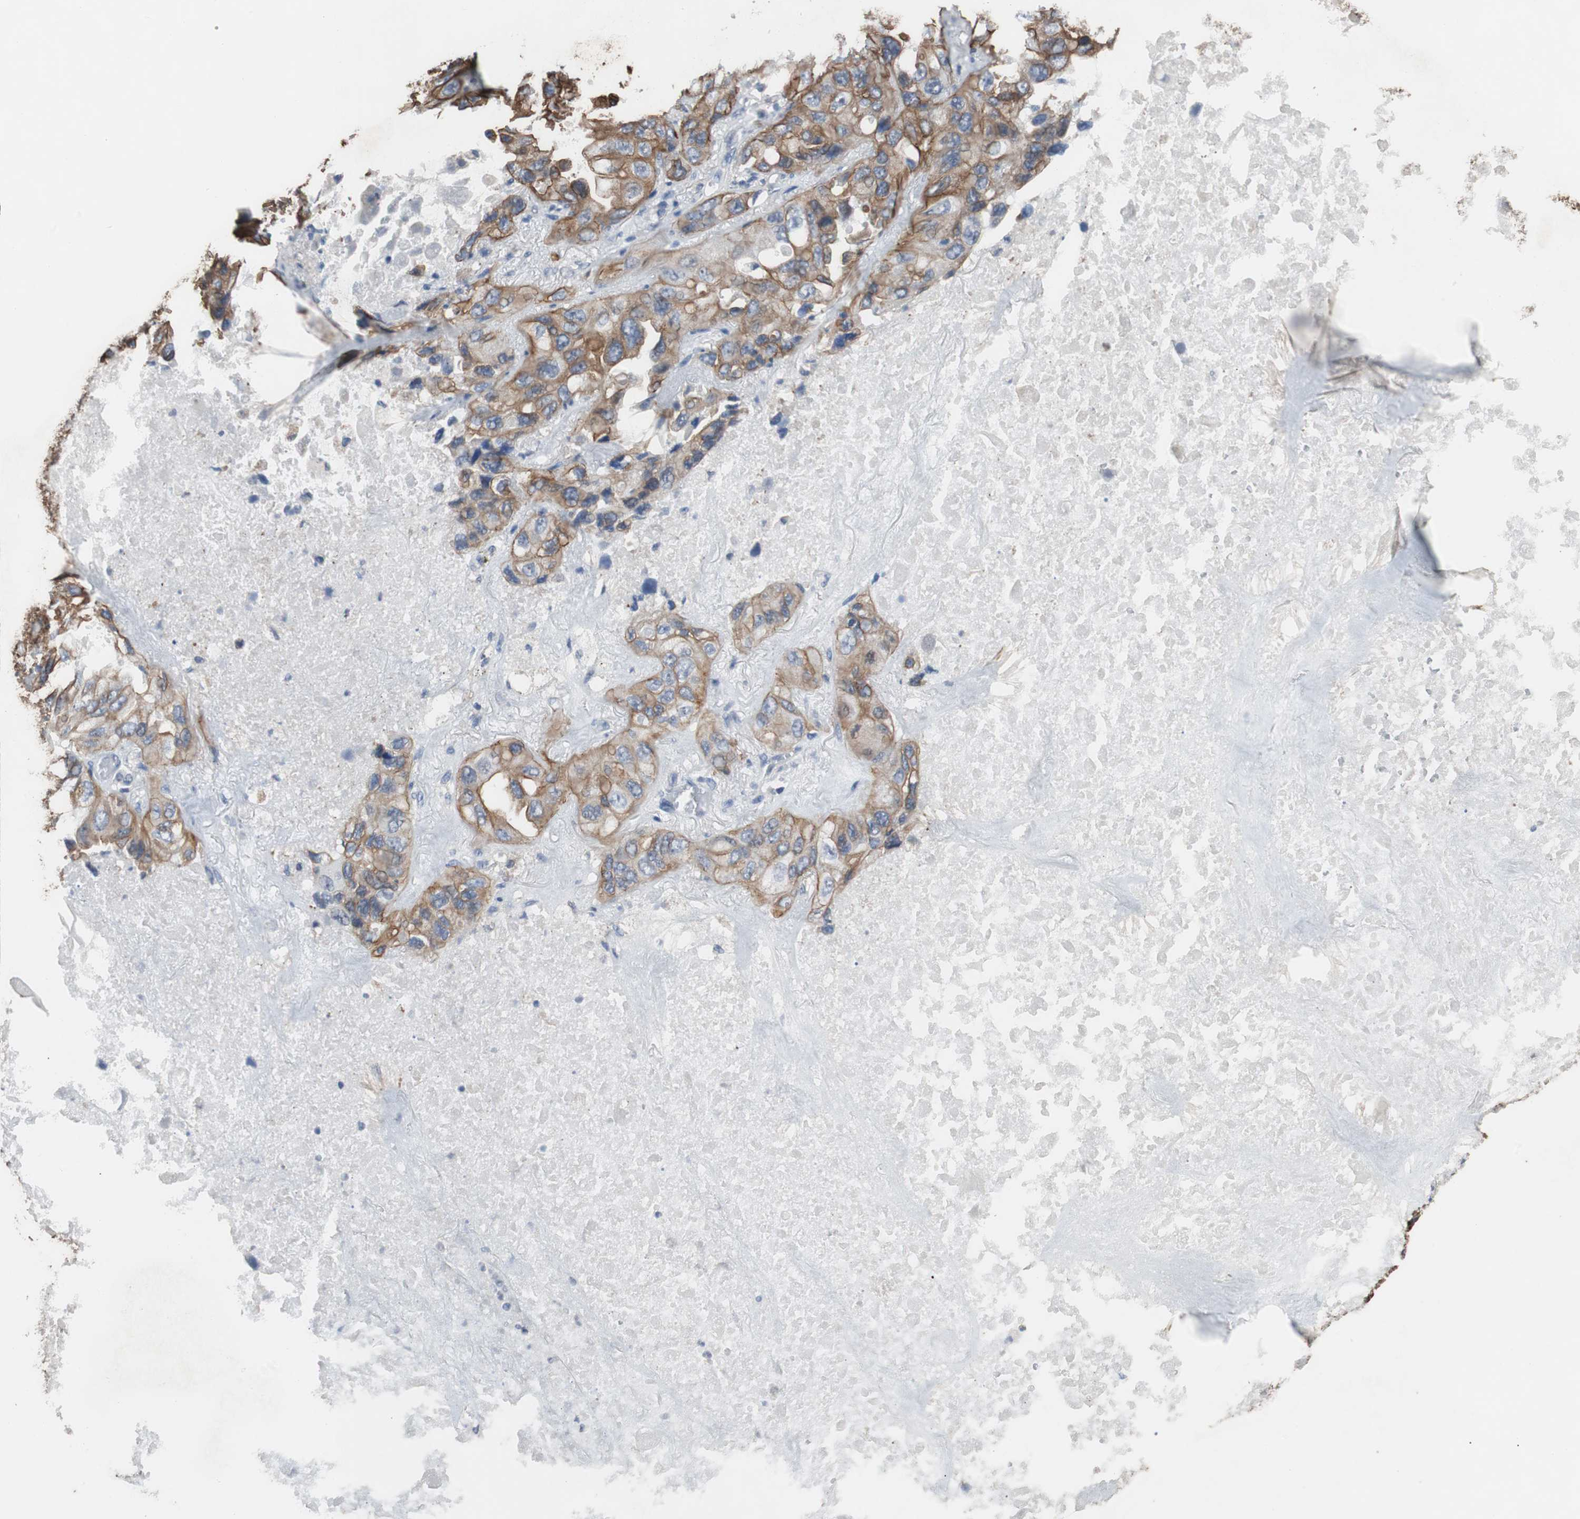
{"staining": {"intensity": "moderate", "quantity": ">75%", "location": "cytoplasmic/membranous"}, "tissue": "lung cancer", "cell_type": "Tumor cells", "image_type": "cancer", "snomed": [{"axis": "morphology", "description": "Squamous cell carcinoma, NOS"}, {"axis": "topography", "description": "Lung"}], "caption": "Brown immunohistochemical staining in human lung squamous cell carcinoma reveals moderate cytoplasmic/membranous staining in approximately >75% of tumor cells.", "gene": "USP10", "patient": {"sex": "female", "age": 73}}